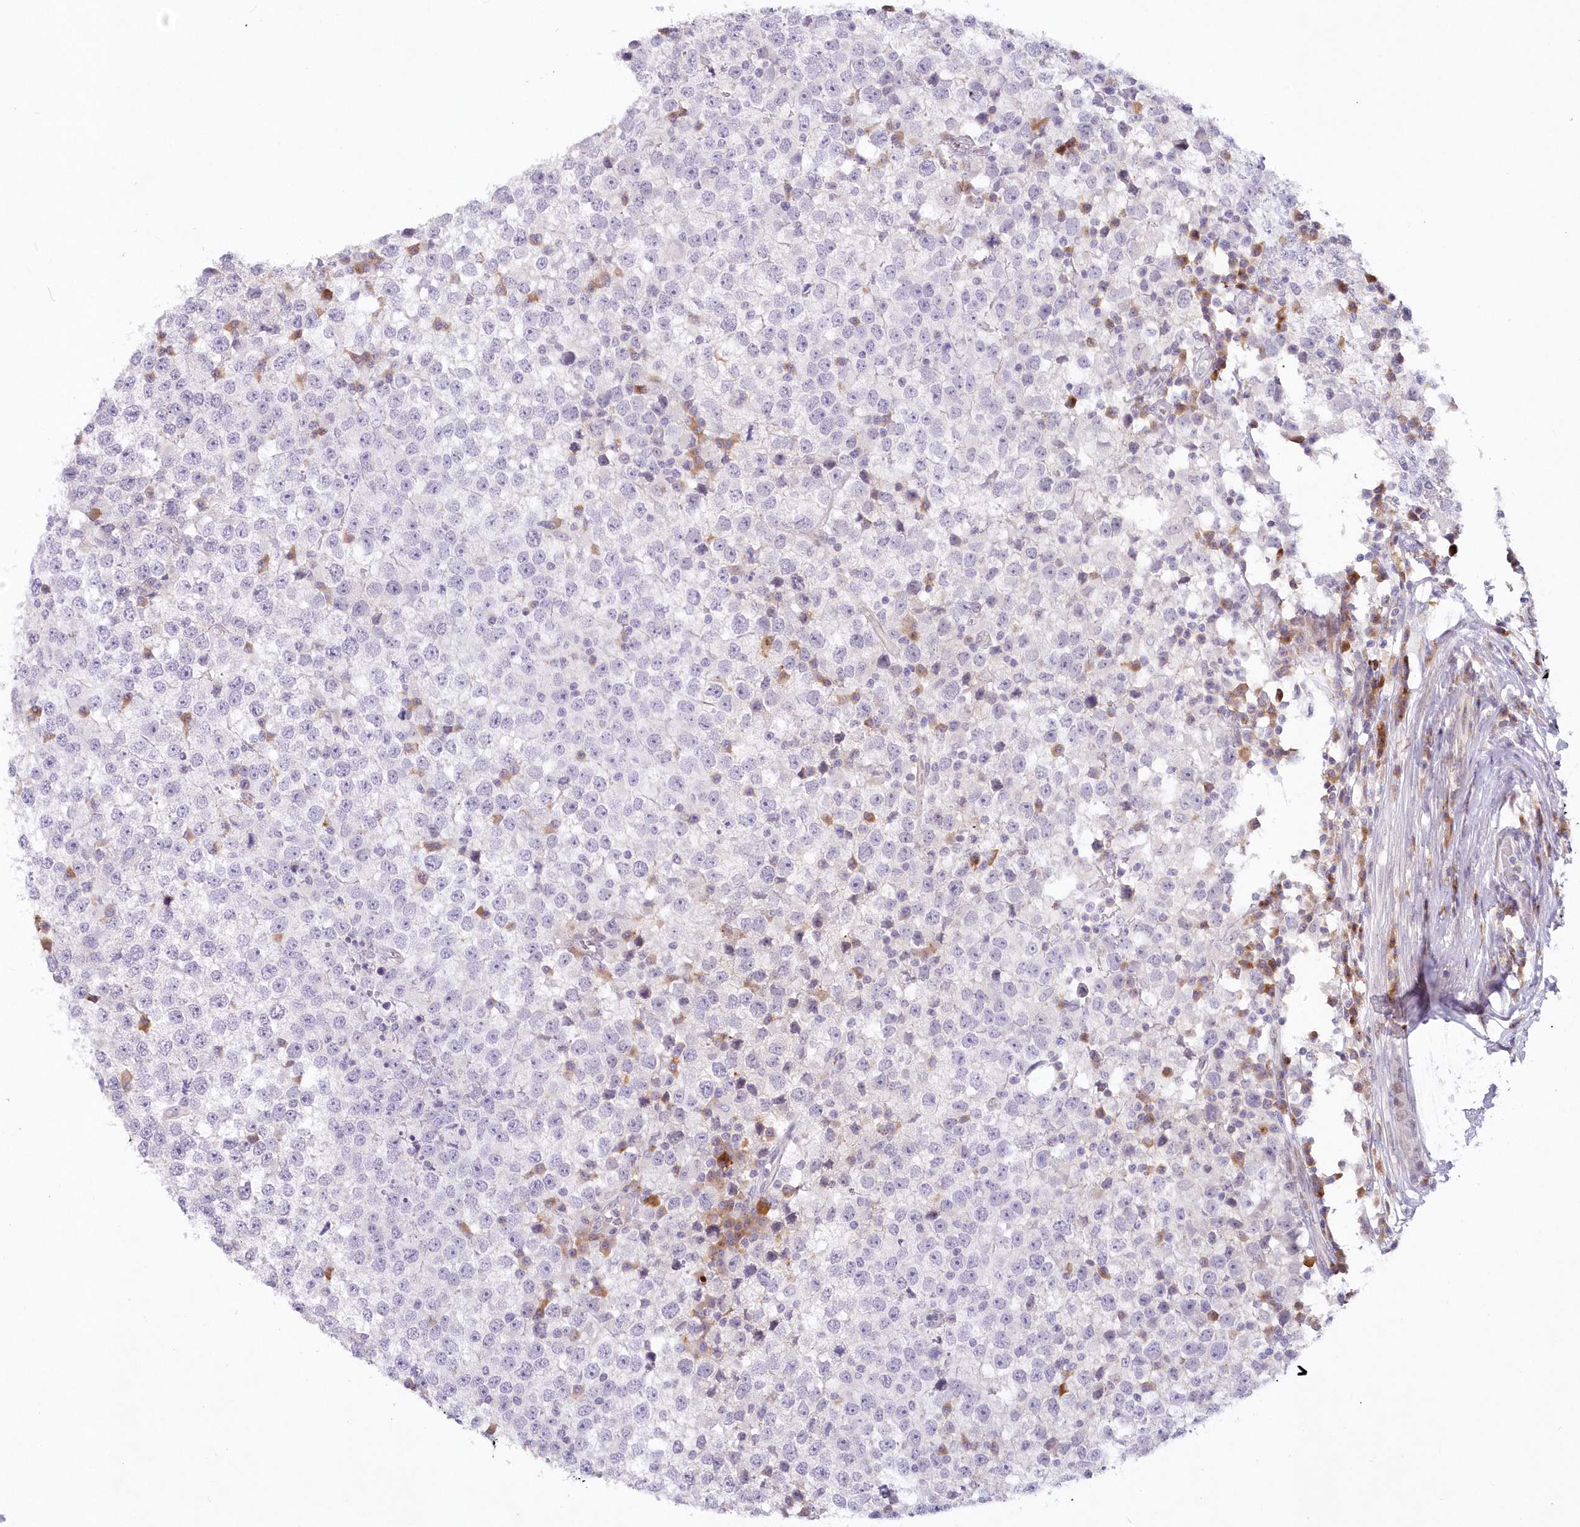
{"staining": {"intensity": "negative", "quantity": "none", "location": "none"}, "tissue": "testis cancer", "cell_type": "Tumor cells", "image_type": "cancer", "snomed": [{"axis": "morphology", "description": "Seminoma, NOS"}, {"axis": "topography", "description": "Testis"}], "caption": "This is an IHC photomicrograph of human testis cancer (seminoma). There is no expression in tumor cells.", "gene": "SNED1", "patient": {"sex": "male", "age": 65}}